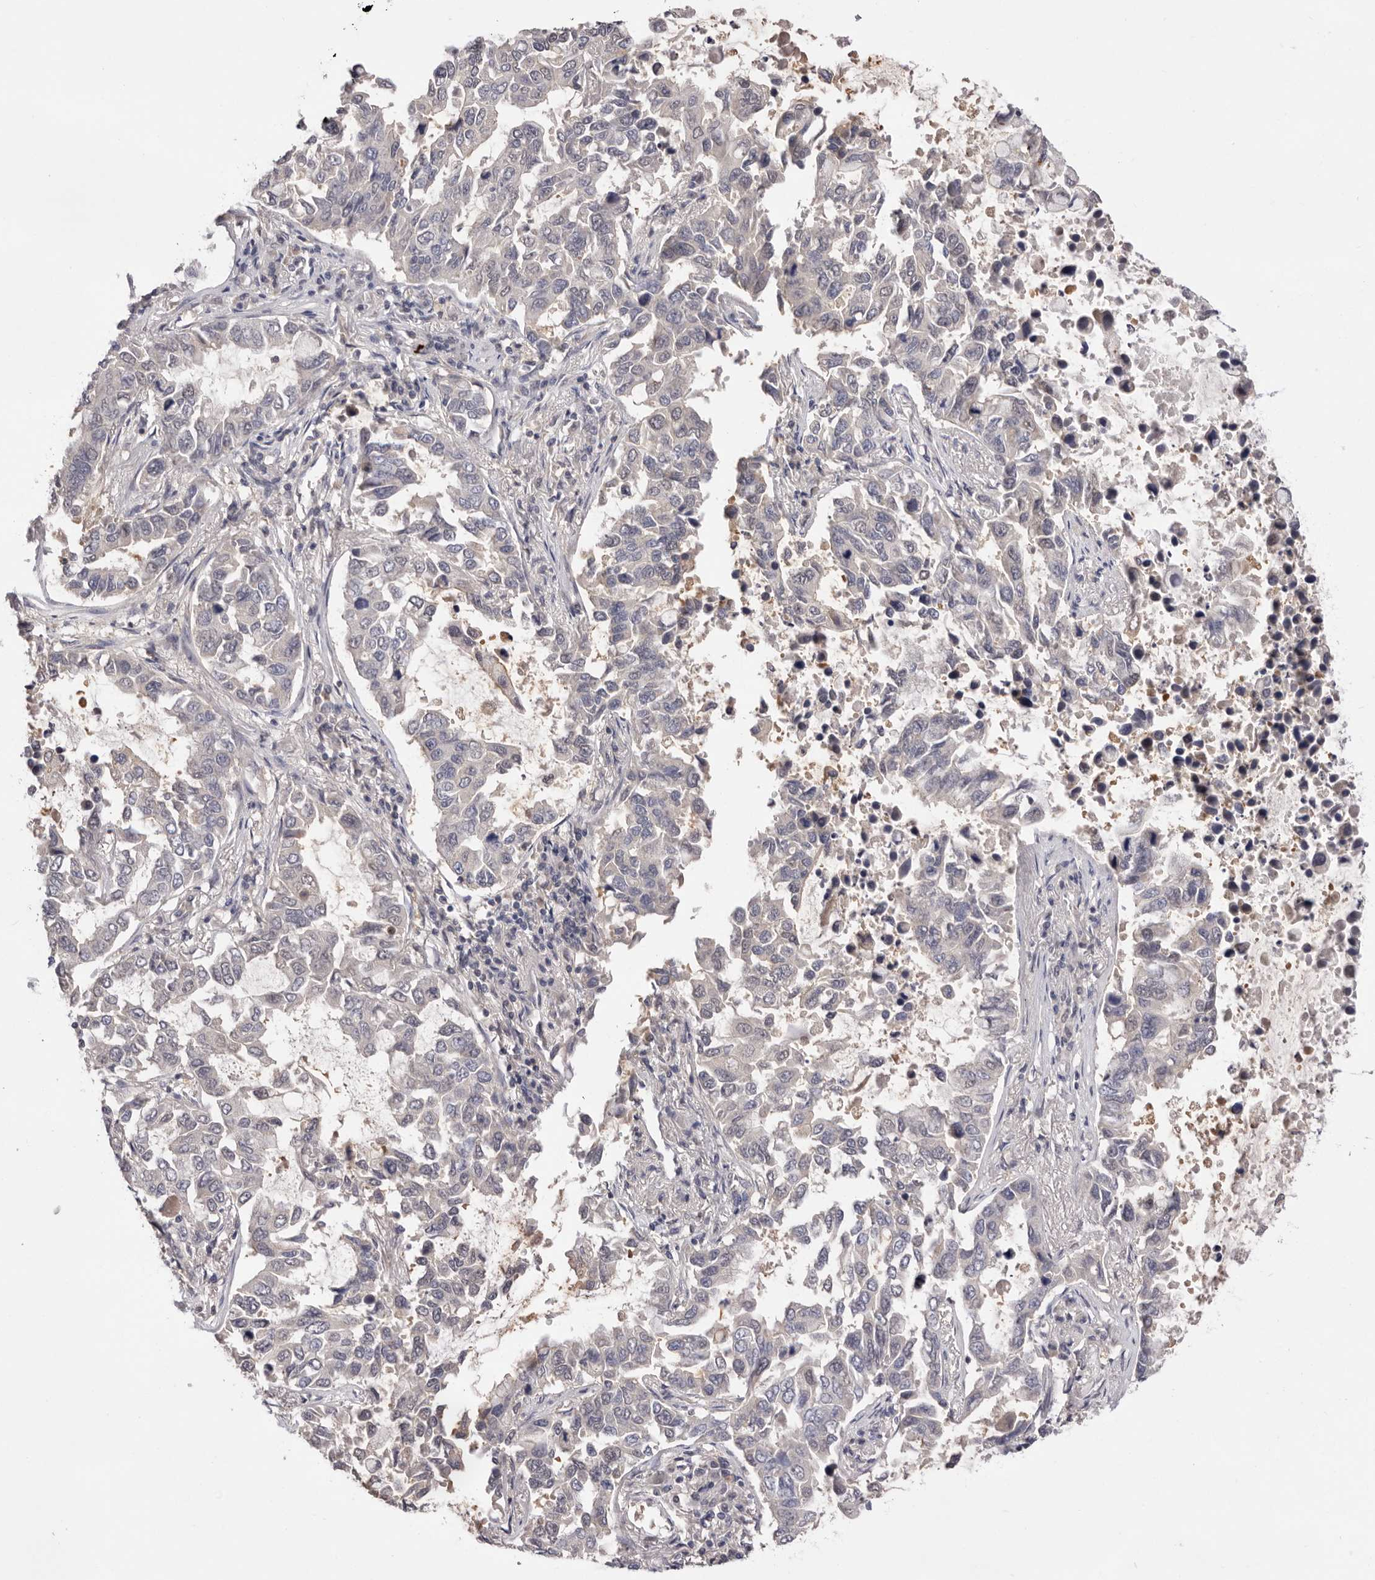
{"staining": {"intensity": "negative", "quantity": "none", "location": "none"}, "tissue": "lung cancer", "cell_type": "Tumor cells", "image_type": "cancer", "snomed": [{"axis": "morphology", "description": "Adenocarcinoma, NOS"}, {"axis": "topography", "description": "Lung"}], "caption": "DAB (3,3'-diaminobenzidine) immunohistochemical staining of human adenocarcinoma (lung) displays no significant expression in tumor cells.", "gene": "DOP1A", "patient": {"sex": "male", "age": 64}}